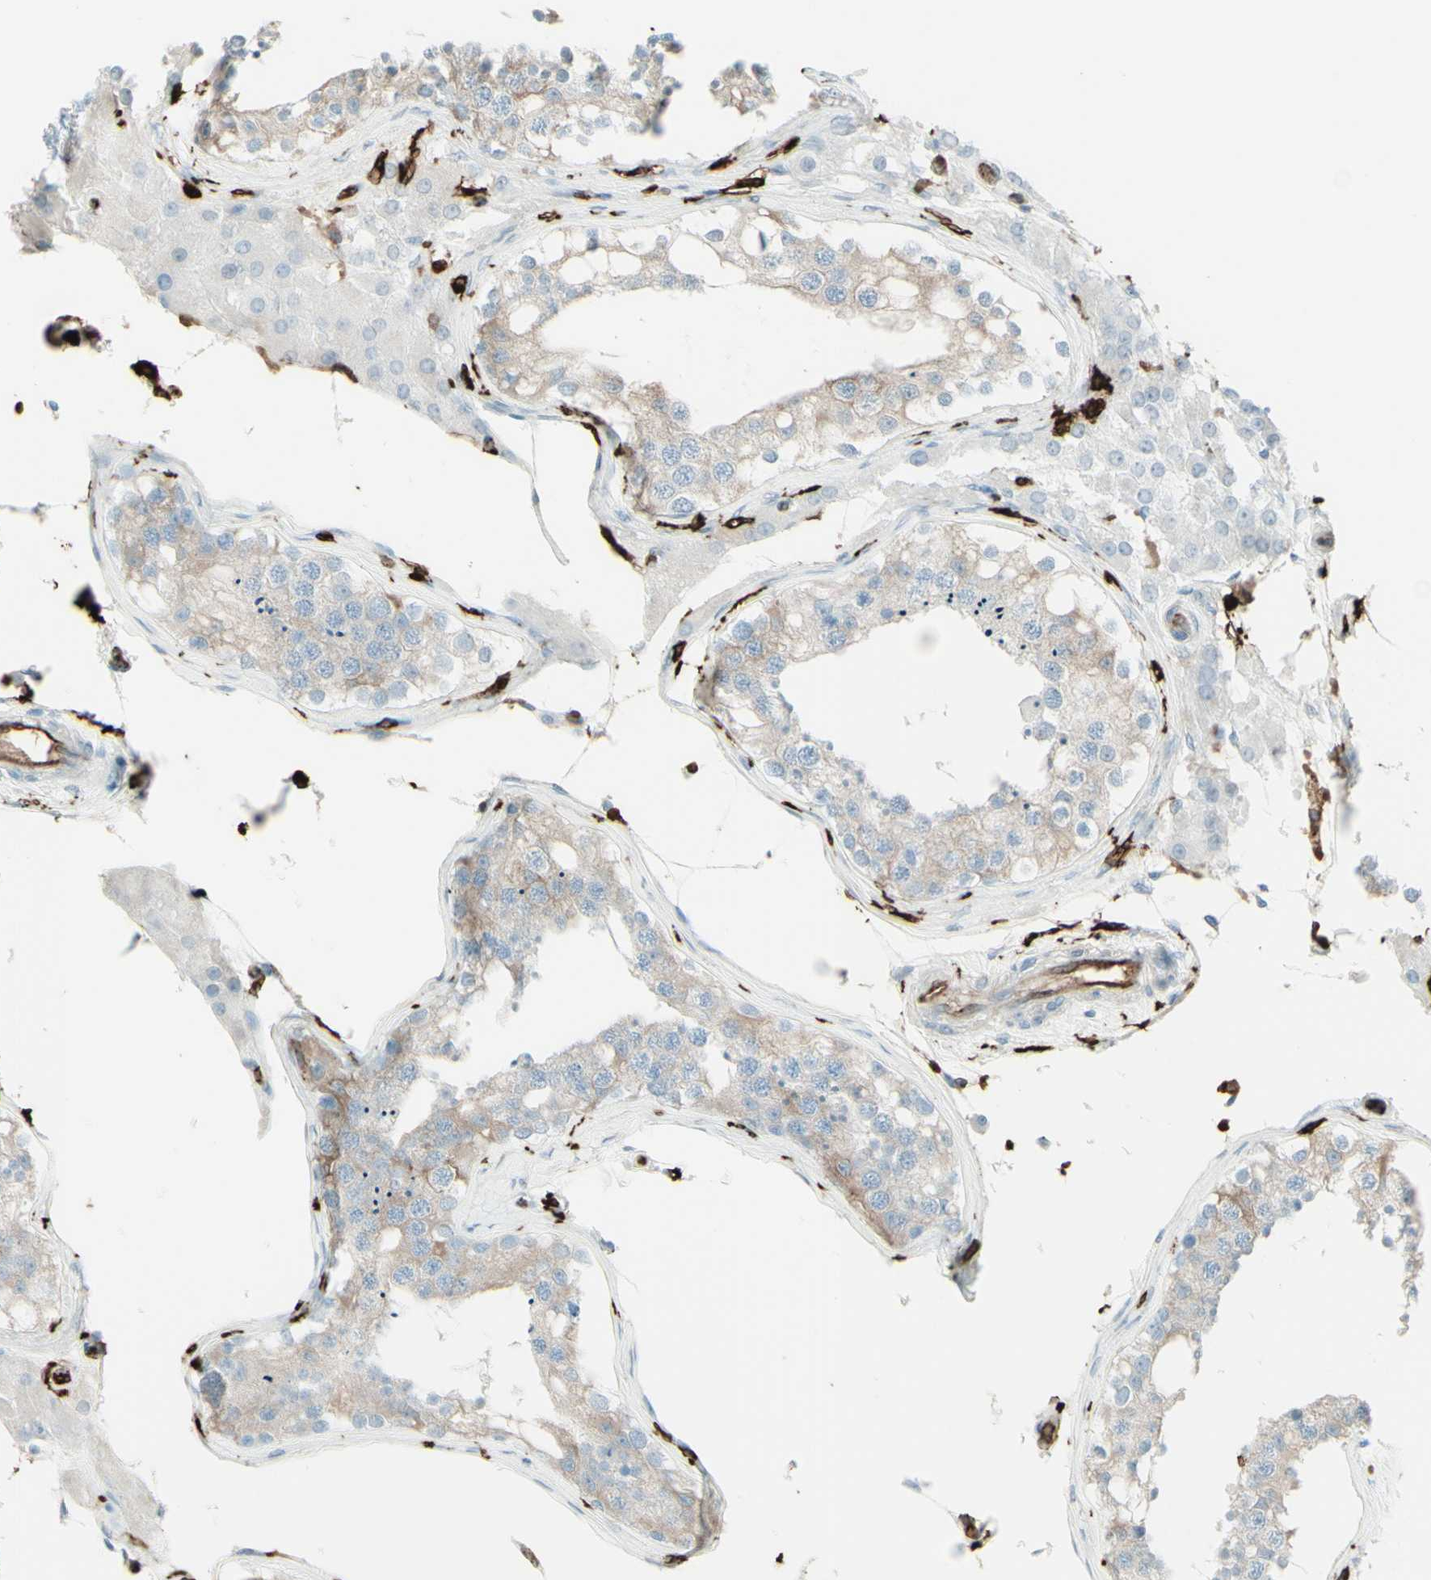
{"staining": {"intensity": "weak", "quantity": ">75%", "location": "cytoplasmic/membranous"}, "tissue": "testis", "cell_type": "Cells in seminiferous ducts", "image_type": "normal", "snomed": [{"axis": "morphology", "description": "Normal tissue, NOS"}, {"axis": "topography", "description": "Testis"}], "caption": "Immunohistochemistry (IHC) histopathology image of benign testis: human testis stained using immunohistochemistry (IHC) demonstrates low levels of weak protein expression localized specifically in the cytoplasmic/membranous of cells in seminiferous ducts, appearing as a cytoplasmic/membranous brown color.", "gene": "HLA", "patient": {"sex": "male", "age": 68}}